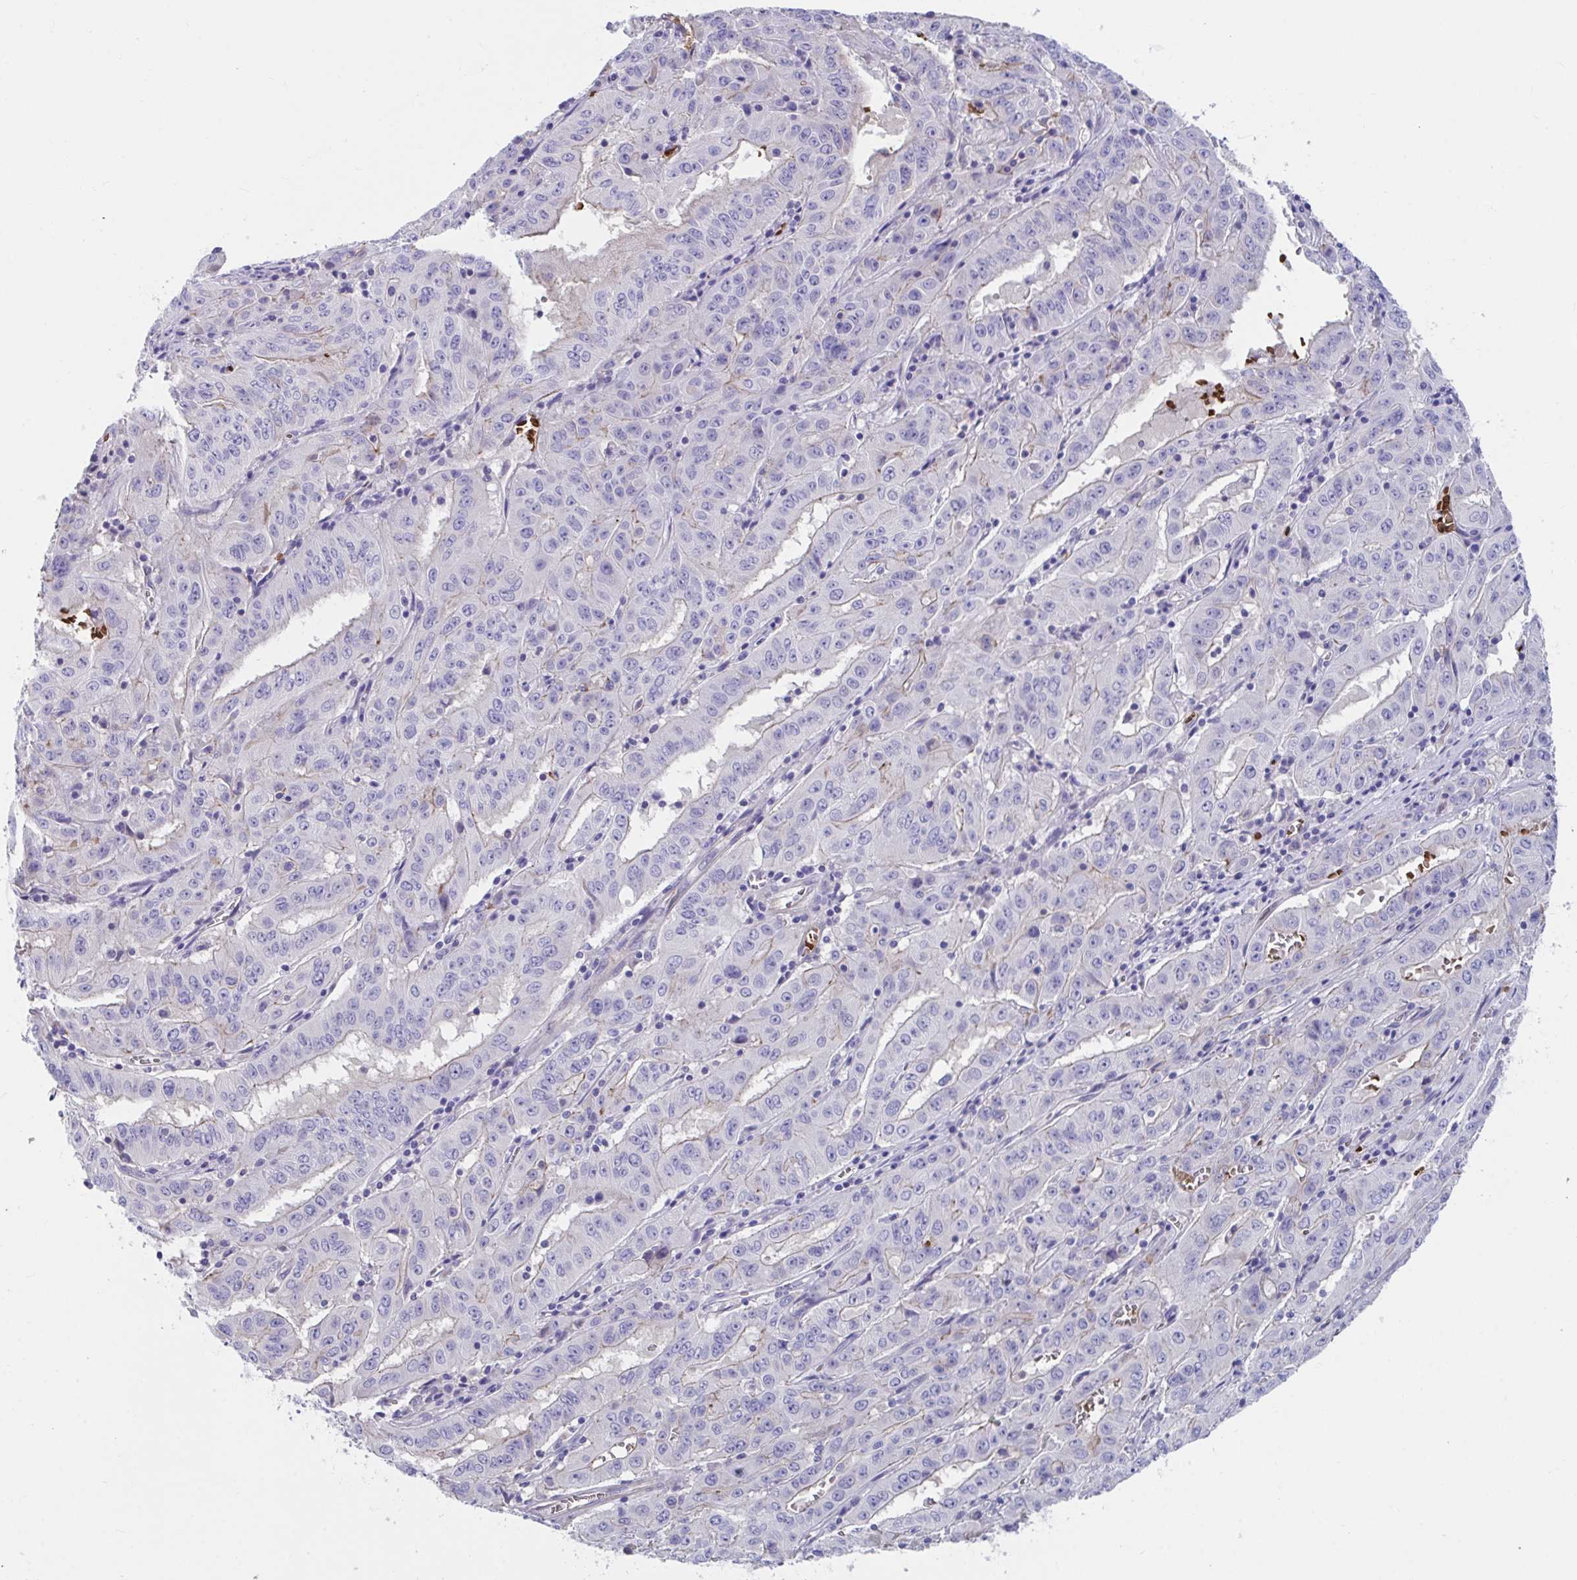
{"staining": {"intensity": "negative", "quantity": "none", "location": "none"}, "tissue": "pancreatic cancer", "cell_type": "Tumor cells", "image_type": "cancer", "snomed": [{"axis": "morphology", "description": "Adenocarcinoma, NOS"}, {"axis": "topography", "description": "Pancreas"}], "caption": "There is no significant staining in tumor cells of adenocarcinoma (pancreatic). Nuclei are stained in blue.", "gene": "TTC30B", "patient": {"sex": "male", "age": 63}}